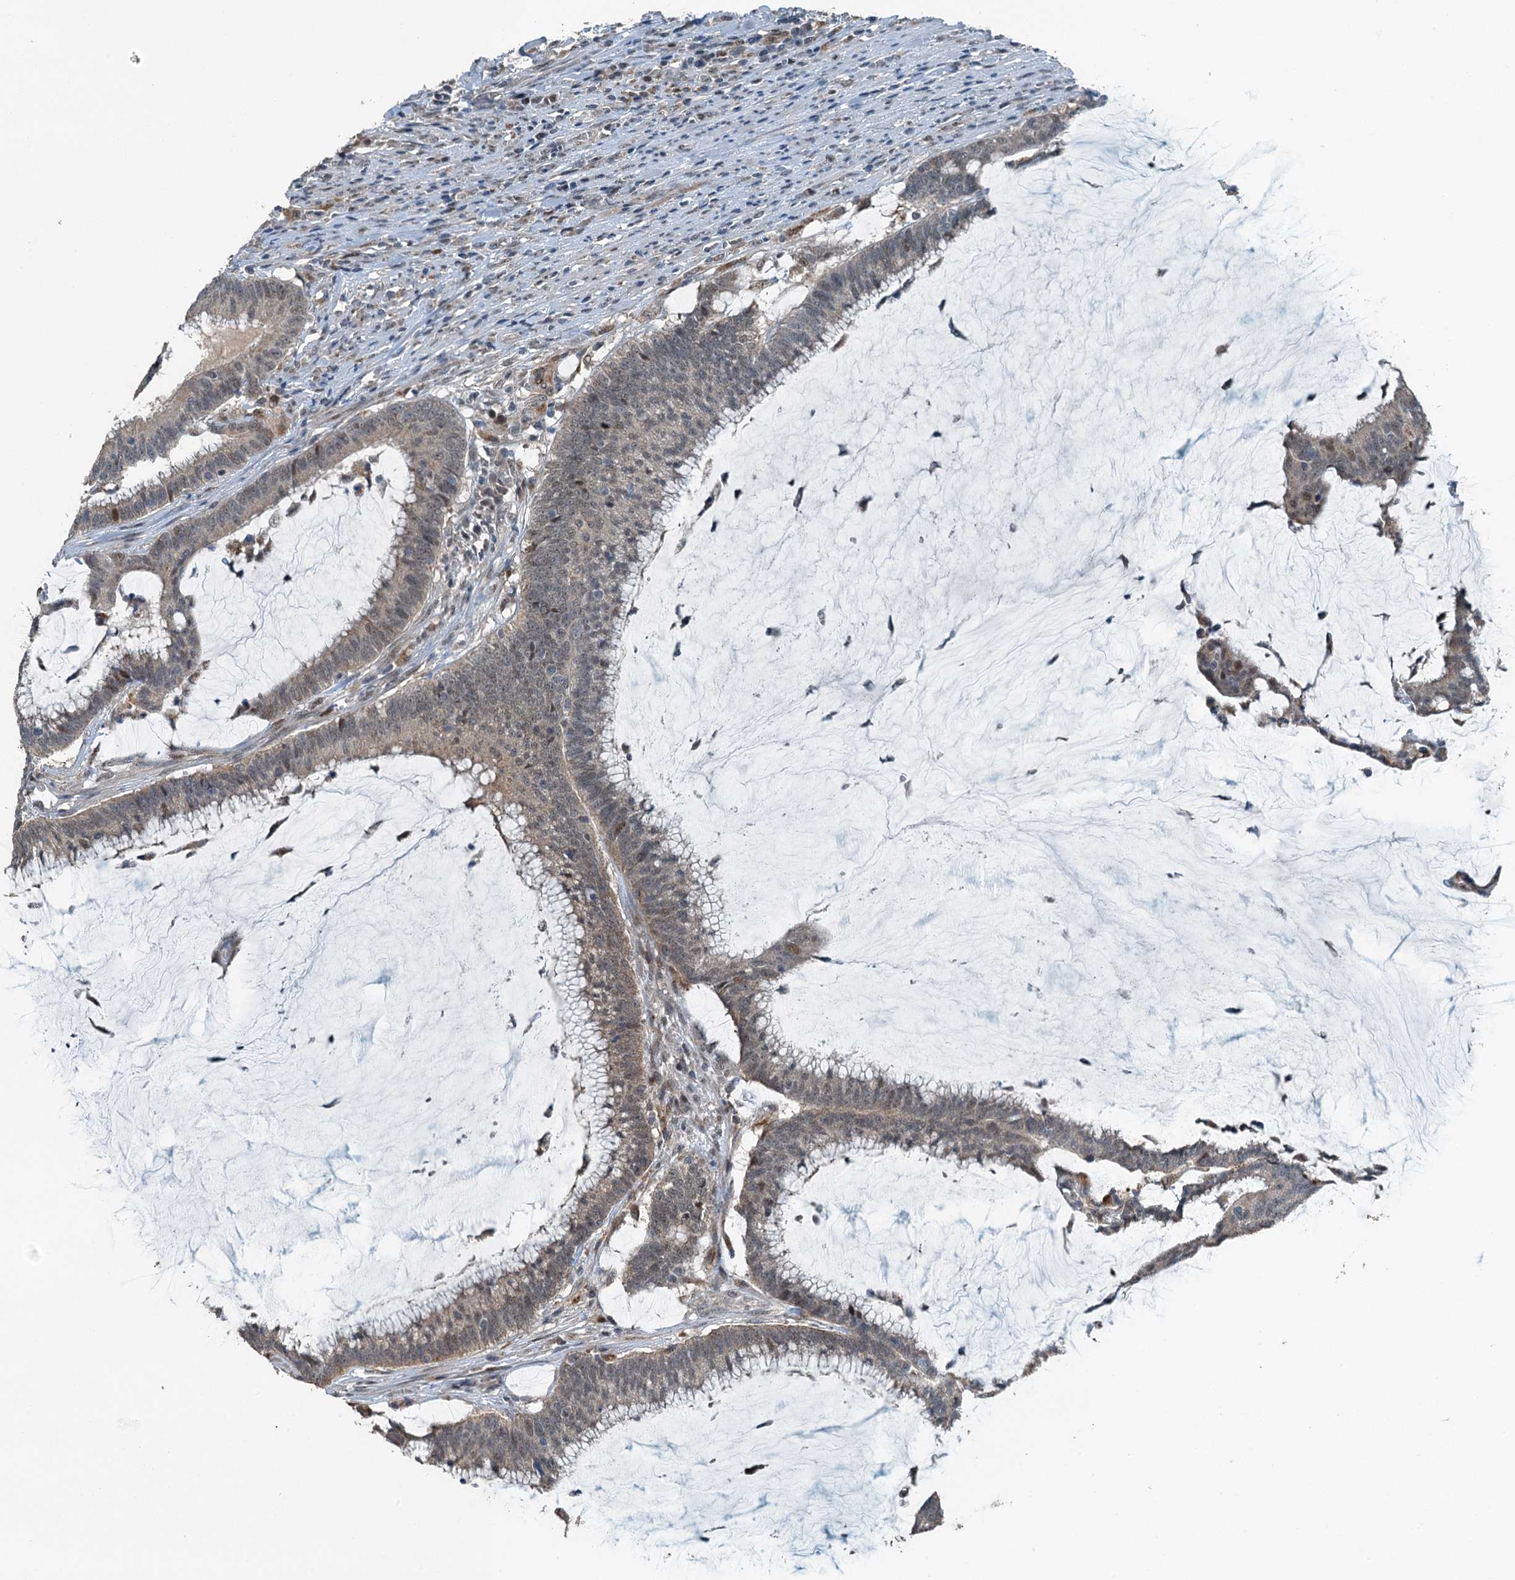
{"staining": {"intensity": "negative", "quantity": "none", "location": "none"}, "tissue": "colorectal cancer", "cell_type": "Tumor cells", "image_type": "cancer", "snomed": [{"axis": "morphology", "description": "Adenocarcinoma, NOS"}, {"axis": "topography", "description": "Rectum"}], "caption": "An image of adenocarcinoma (colorectal) stained for a protein demonstrates no brown staining in tumor cells.", "gene": "BMERB1", "patient": {"sex": "female", "age": 77}}